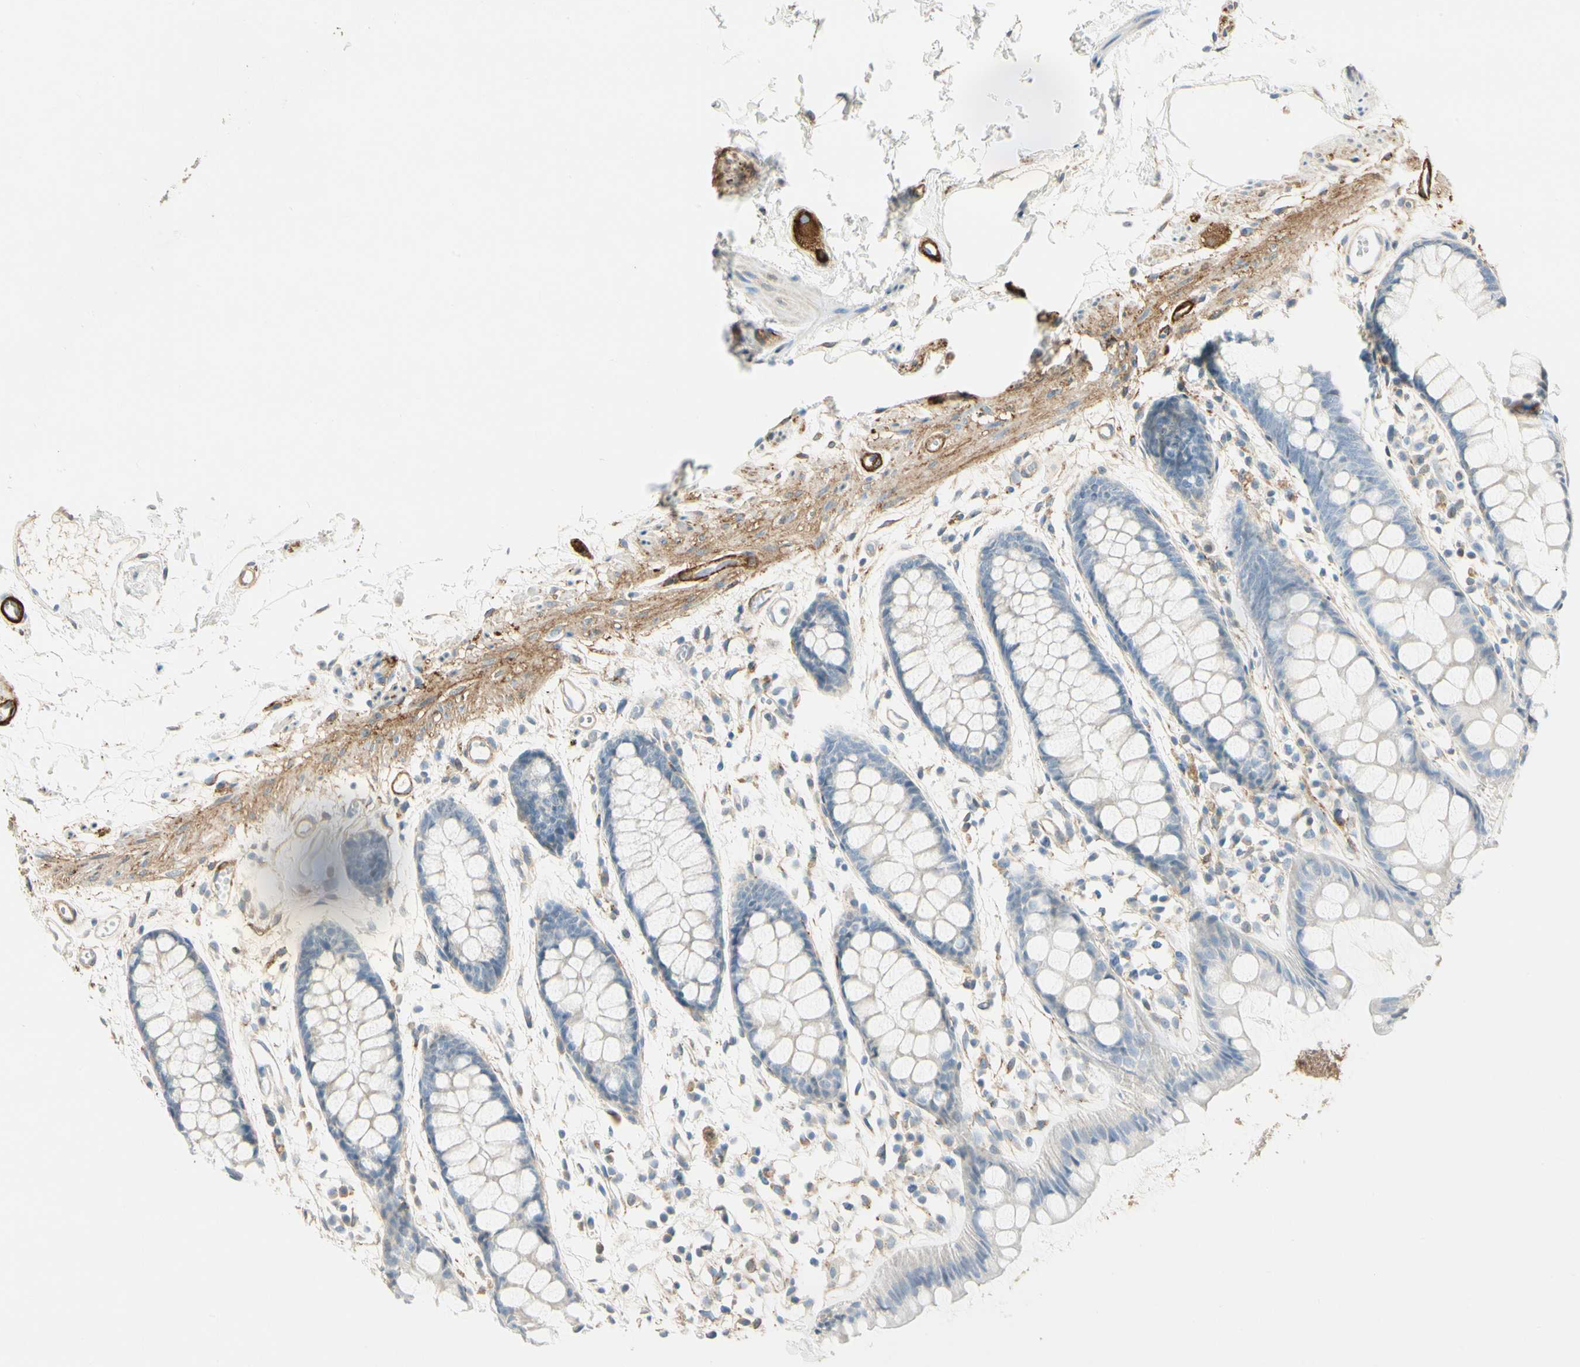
{"staining": {"intensity": "negative", "quantity": "none", "location": "none"}, "tissue": "rectum", "cell_type": "Glandular cells", "image_type": "normal", "snomed": [{"axis": "morphology", "description": "Normal tissue, NOS"}, {"axis": "topography", "description": "Rectum"}], "caption": "Histopathology image shows no significant protein staining in glandular cells of unremarkable rectum. (DAB IHC, high magnification).", "gene": "AMPH", "patient": {"sex": "female", "age": 66}}